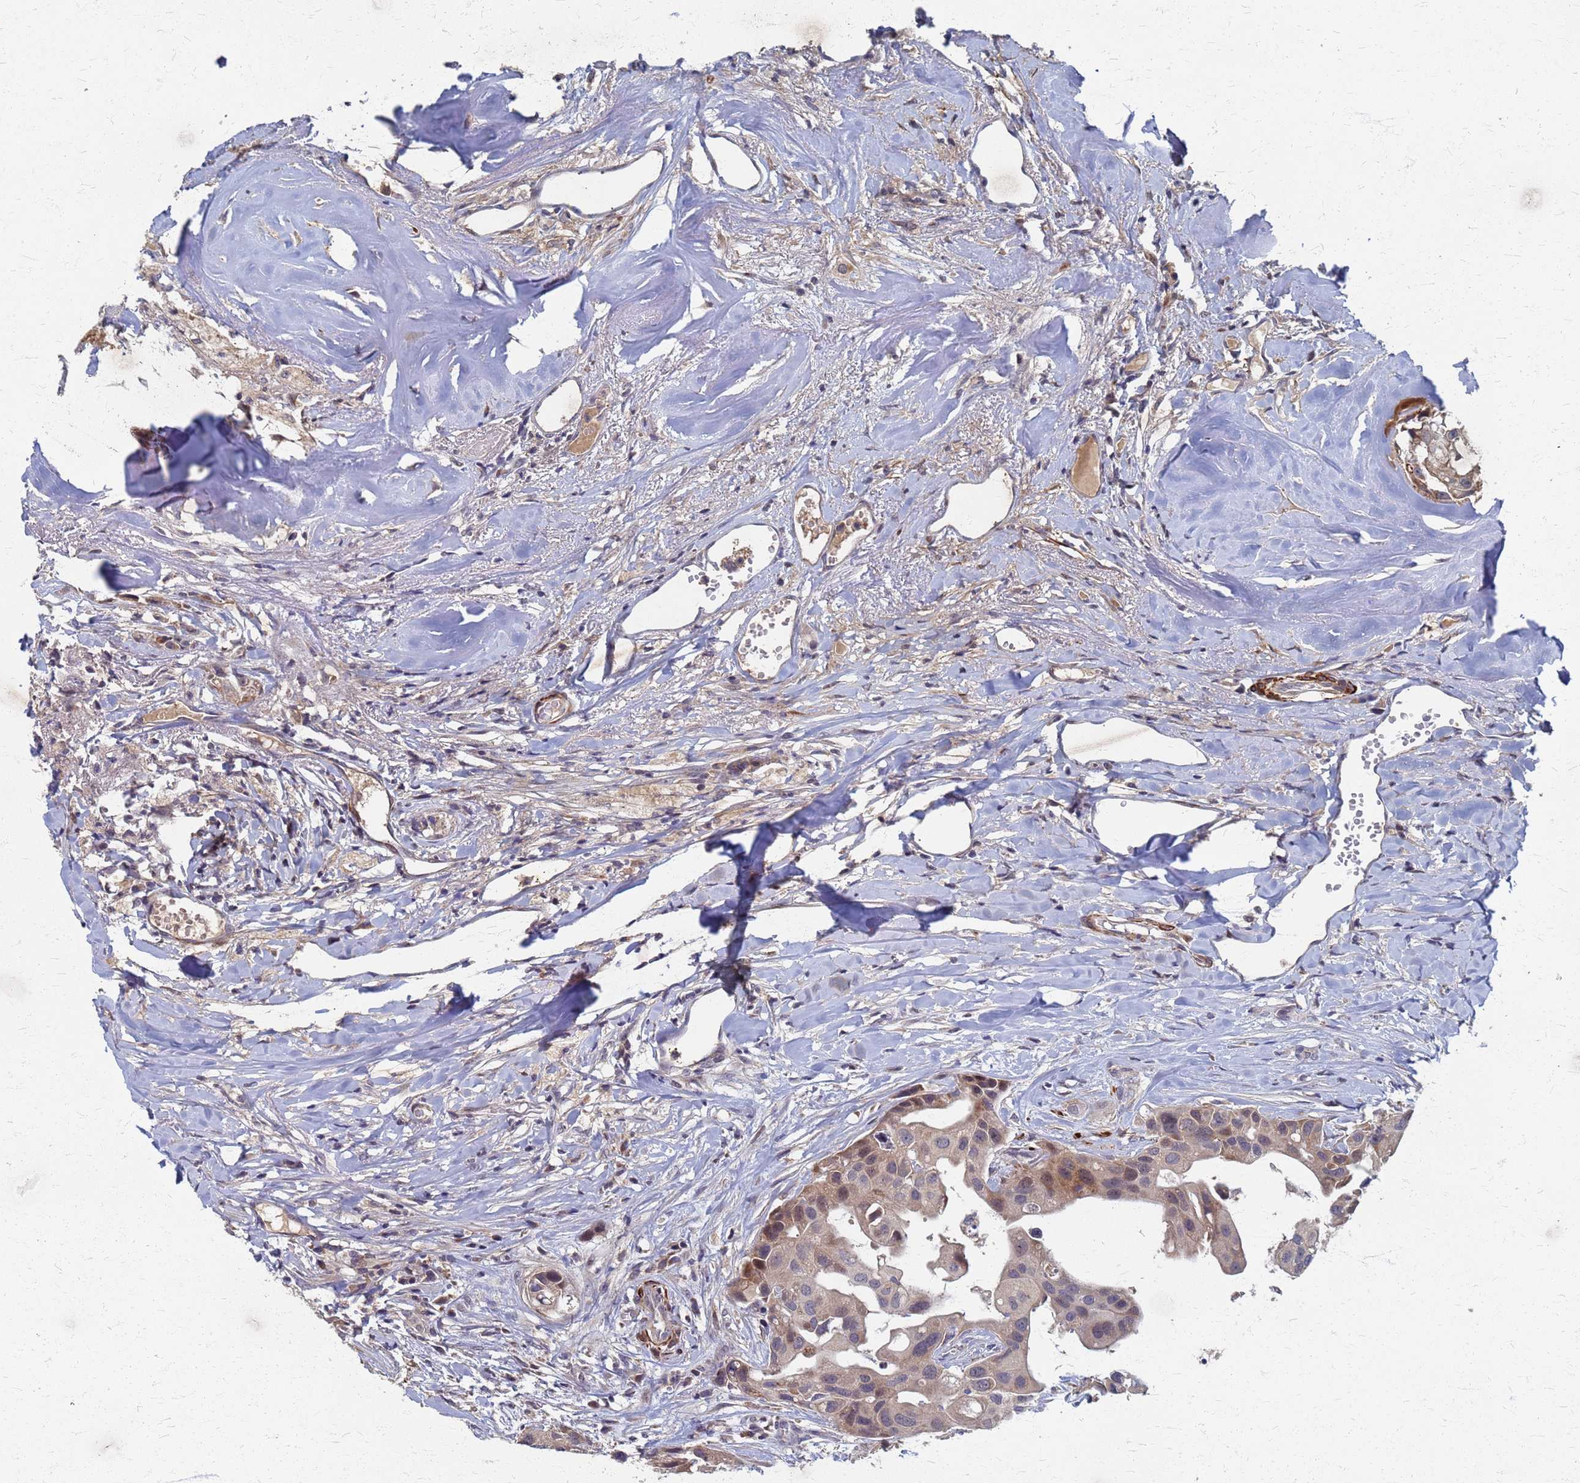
{"staining": {"intensity": "weak", "quantity": "25%-75%", "location": "cytoplasmic/membranous"}, "tissue": "head and neck cancer", "cell_type": "Tumor cells", "image_type": "cancer", "snomed": [{"axis": "morphology", "description": "Adenocarcinoma, NOS"}, {"axis": "morphology", "description": "Adenocarcinoma, metastatic, NOS"}, {"axis": "topography", "description": "Head-Neck"}], "caption": "There is low levels of weak cytoplasmic/membranous positivity in tumor cells of head and neck cancer (adenocarcinoma), as demonstrated by immunohistochemical staining (brown color).", "gene": "ATPAF1", "patient": {"sex": "male", "age": 75}}